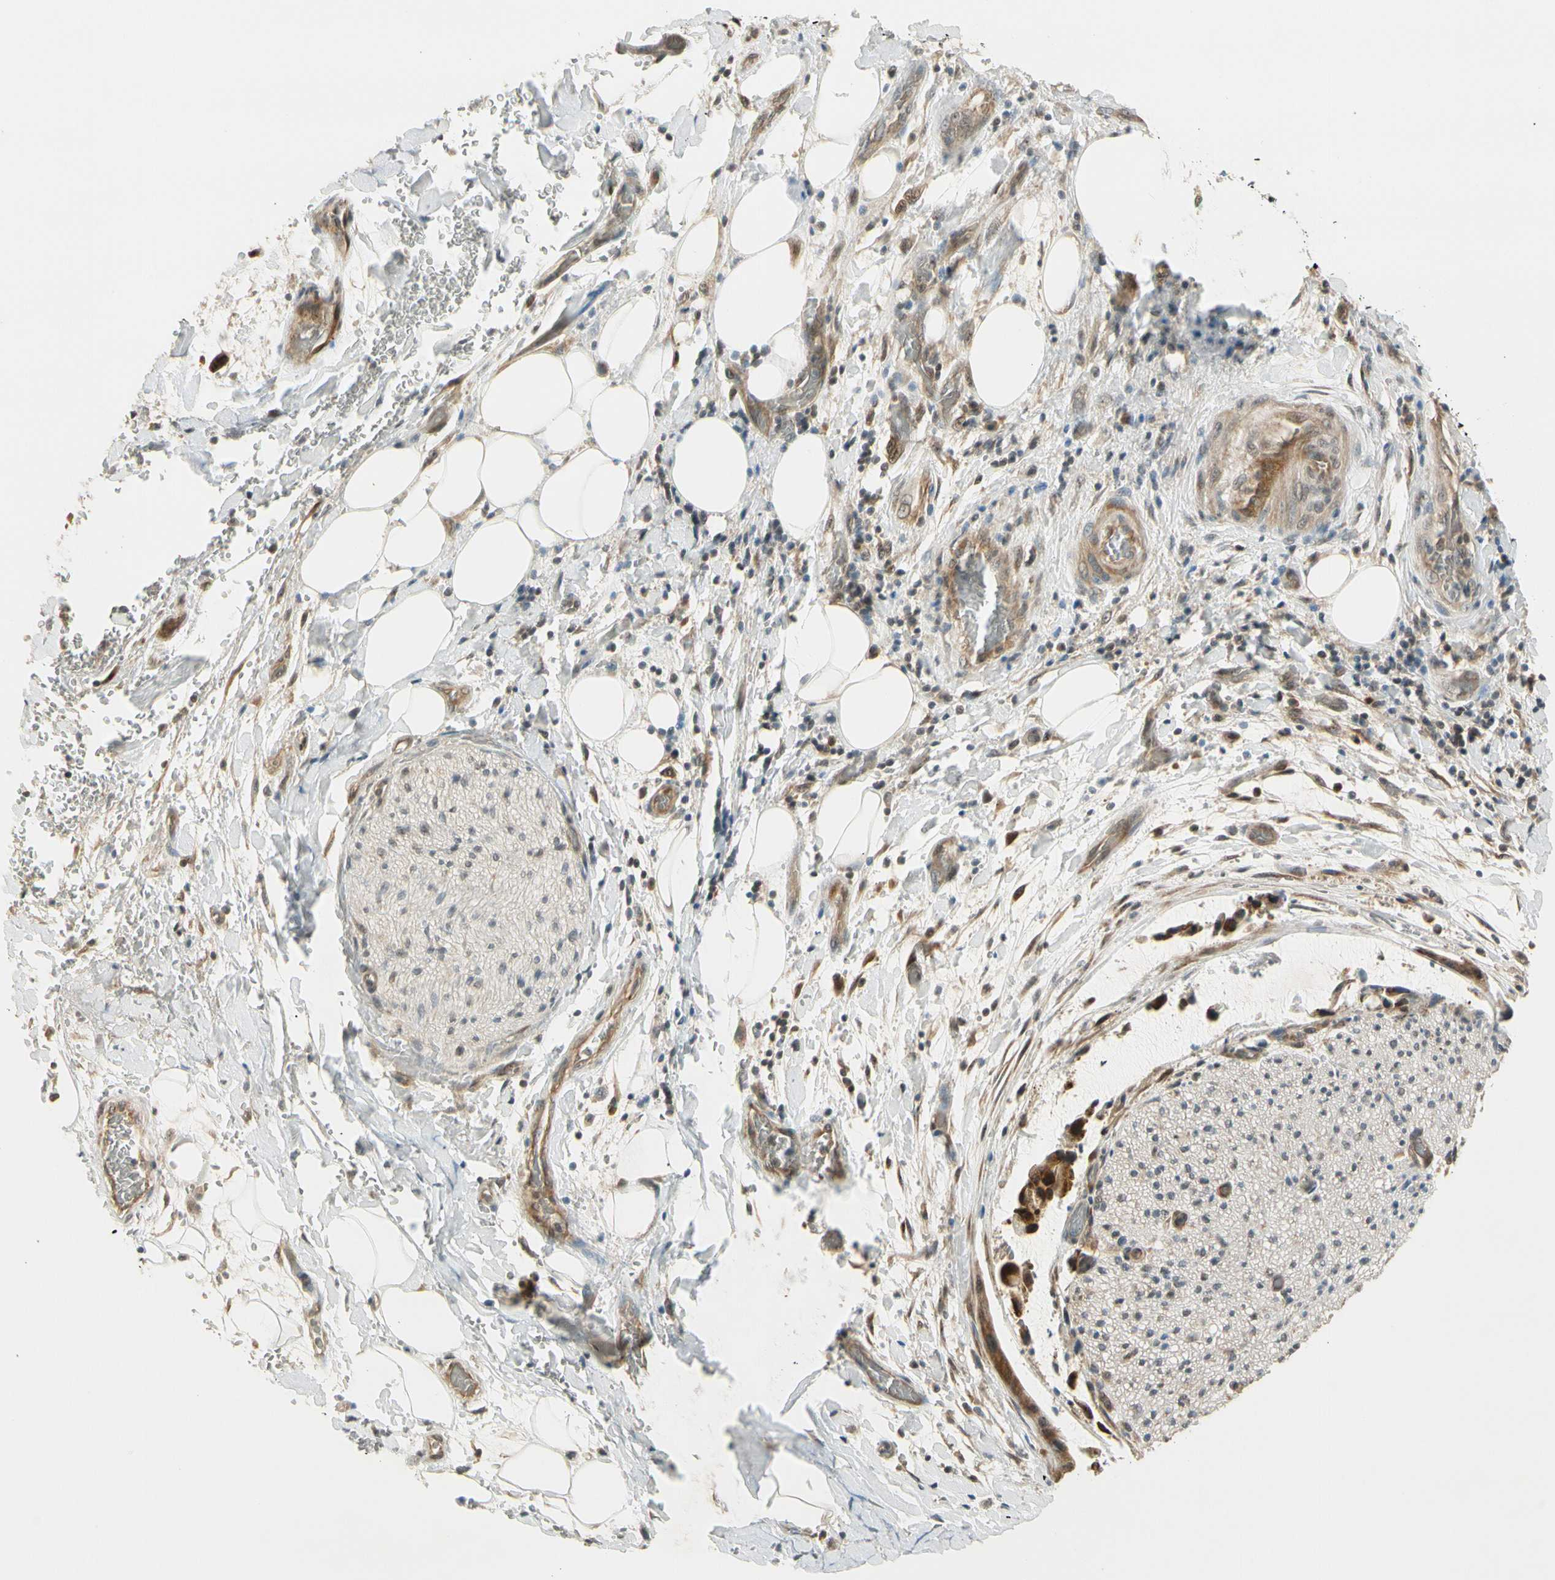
{"staining": {"intensity": "moderate", "quantity": "25%-75%", "location": "cytoplasmic/membranous"}, "tissue": "adipose tissue", "cell_type": "Adipocytes", "image_type": "normal", "snomed": [{"axis": "morphology", "description": "Normal tissue, NOS"}, {"axis": "morphology", "description": "Cholangiocarcinoma"}, {"axis": "topography", "description": "Liver"}, {"axis": "topography", "description": "Peripheral nerve tissue"}], "caption": "Human adipose tissue stained for a protein (brown) shows moderate cytoplasmic/membranous positive expression in approximately 25%-75% of adipocytes.", "gene": "MCPH1", "patient": {"sex": "male", "age": 50}}